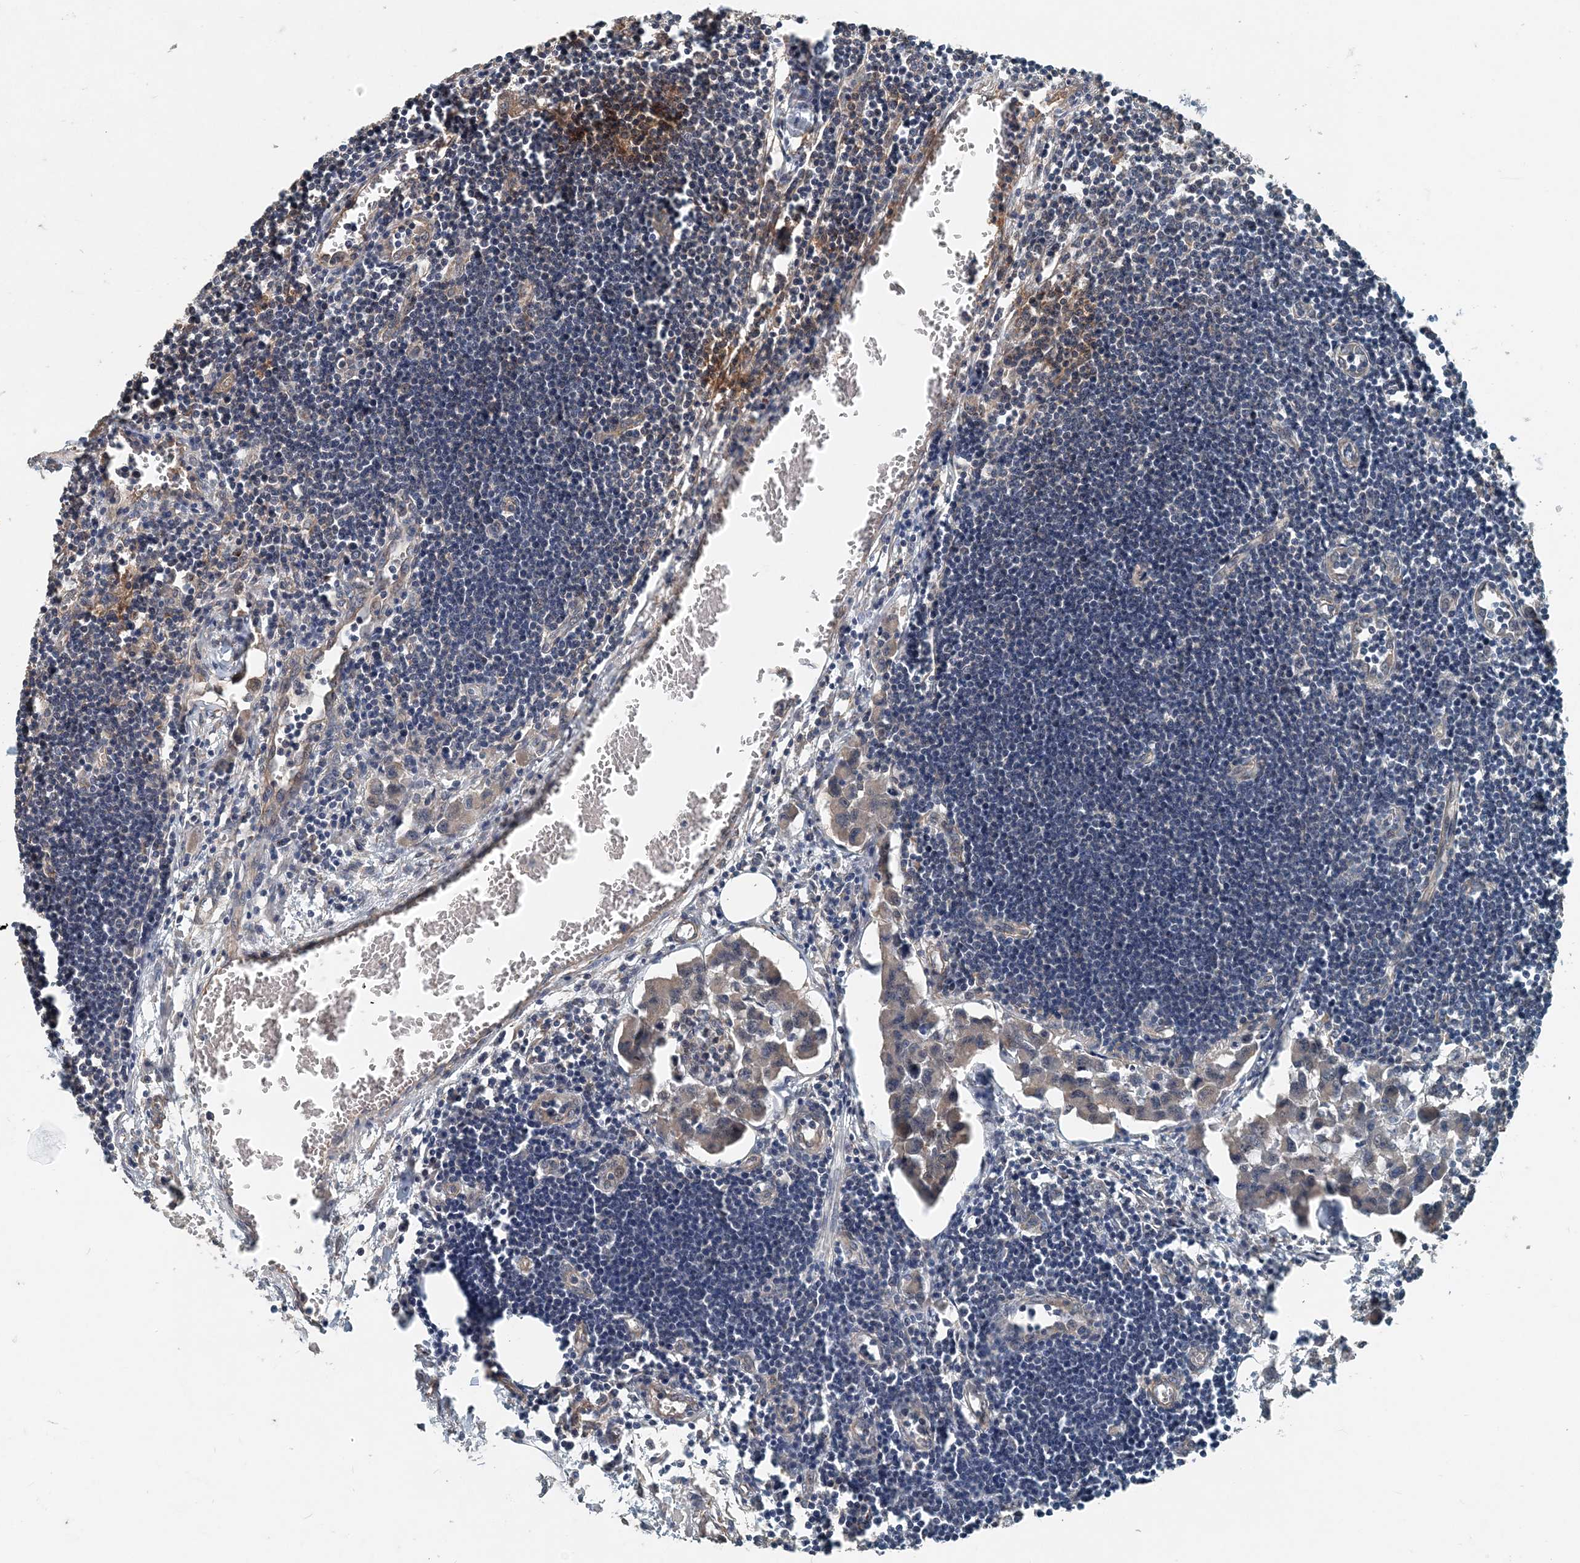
{"staining": {"intensity": "weak", "quantity": "25%-75%", "location": "cytoplasmic/membranous,nuclear"}, "tissue": "lymph node", "cell_type": "Germinal center cells", "image_type": "normal", "snomed": [{"axis": "morphology", "description": "Normal tissue, NOS"}, {"axis": "morphology", "description": "Malignant melanoma, Metastatic site"}, {"axis": "topography", "description": "Lymph node"}], "caption": "Protein staining by immunohistochemistry exhibits weak cytoplasmic/membranous,nuclear expression in approximately 25%-75% of germinal center cells in benign lymph node. (Stains: DAB in brown, nuclei in blue, Microscopy: brightfield microscopy at high magnification).", "gene": "SMPD3", "patient": {"sex": "male", "age": 41}}